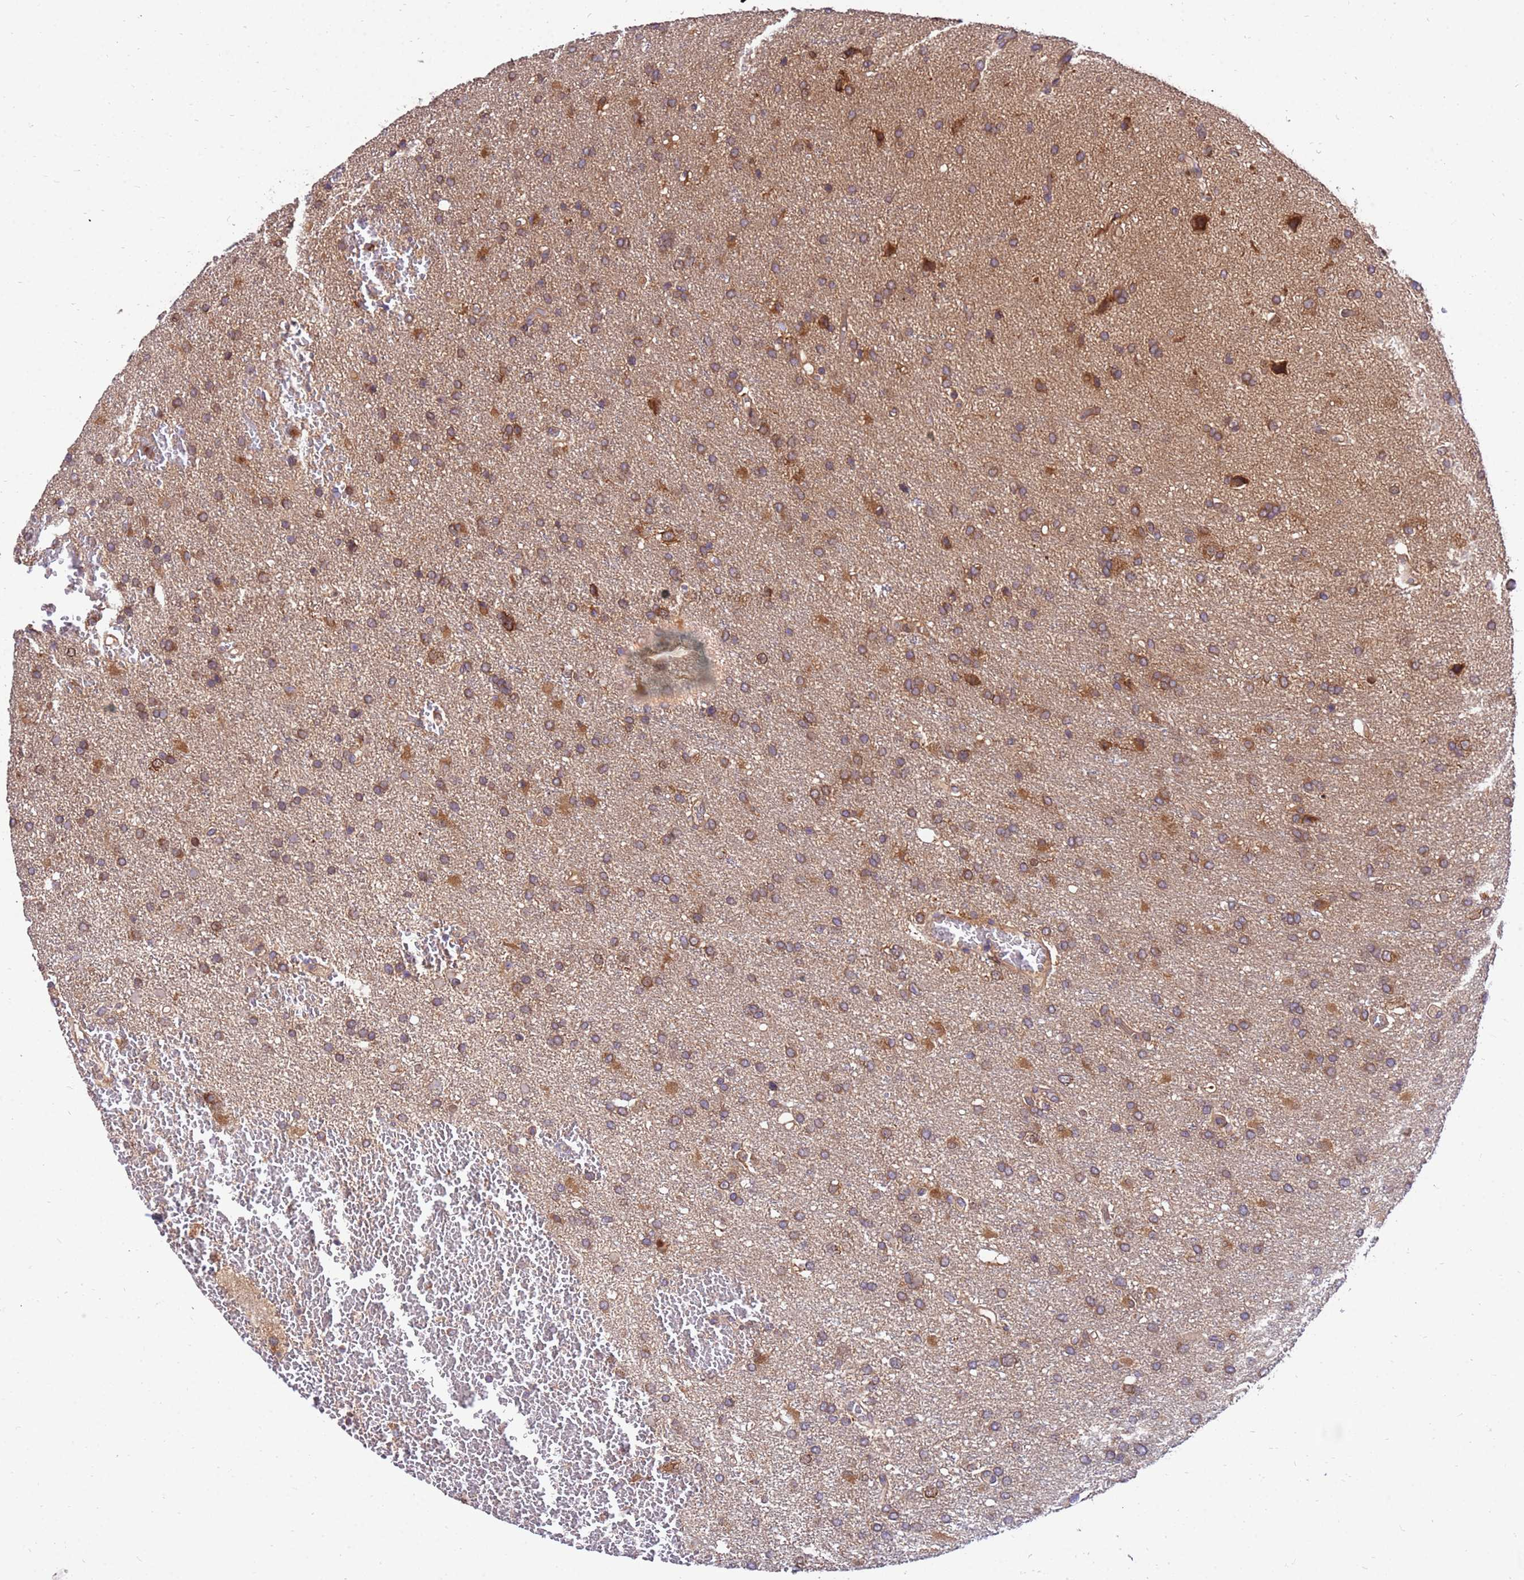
{"staining": {"intensity": "moderate", "quantity": ">75%", "location": "cytoplasmic/membranous"}, "tissue": "glioma", "cell_type": "Tumor cells", "image_type": "cancer", "snomed": [{"axis": "morphology", "description": "Glioma, malignant, High grade"}, {"axis": "topography", "description": "Brain"}], "caption": "Immunohistochemistry of human glioma reveals medium levels of moderate cytoplasmic/membranous staining in approximately >75% of tumor cells.", "gene": "GET3", "patient": {"sex": "female", "age": 74}}